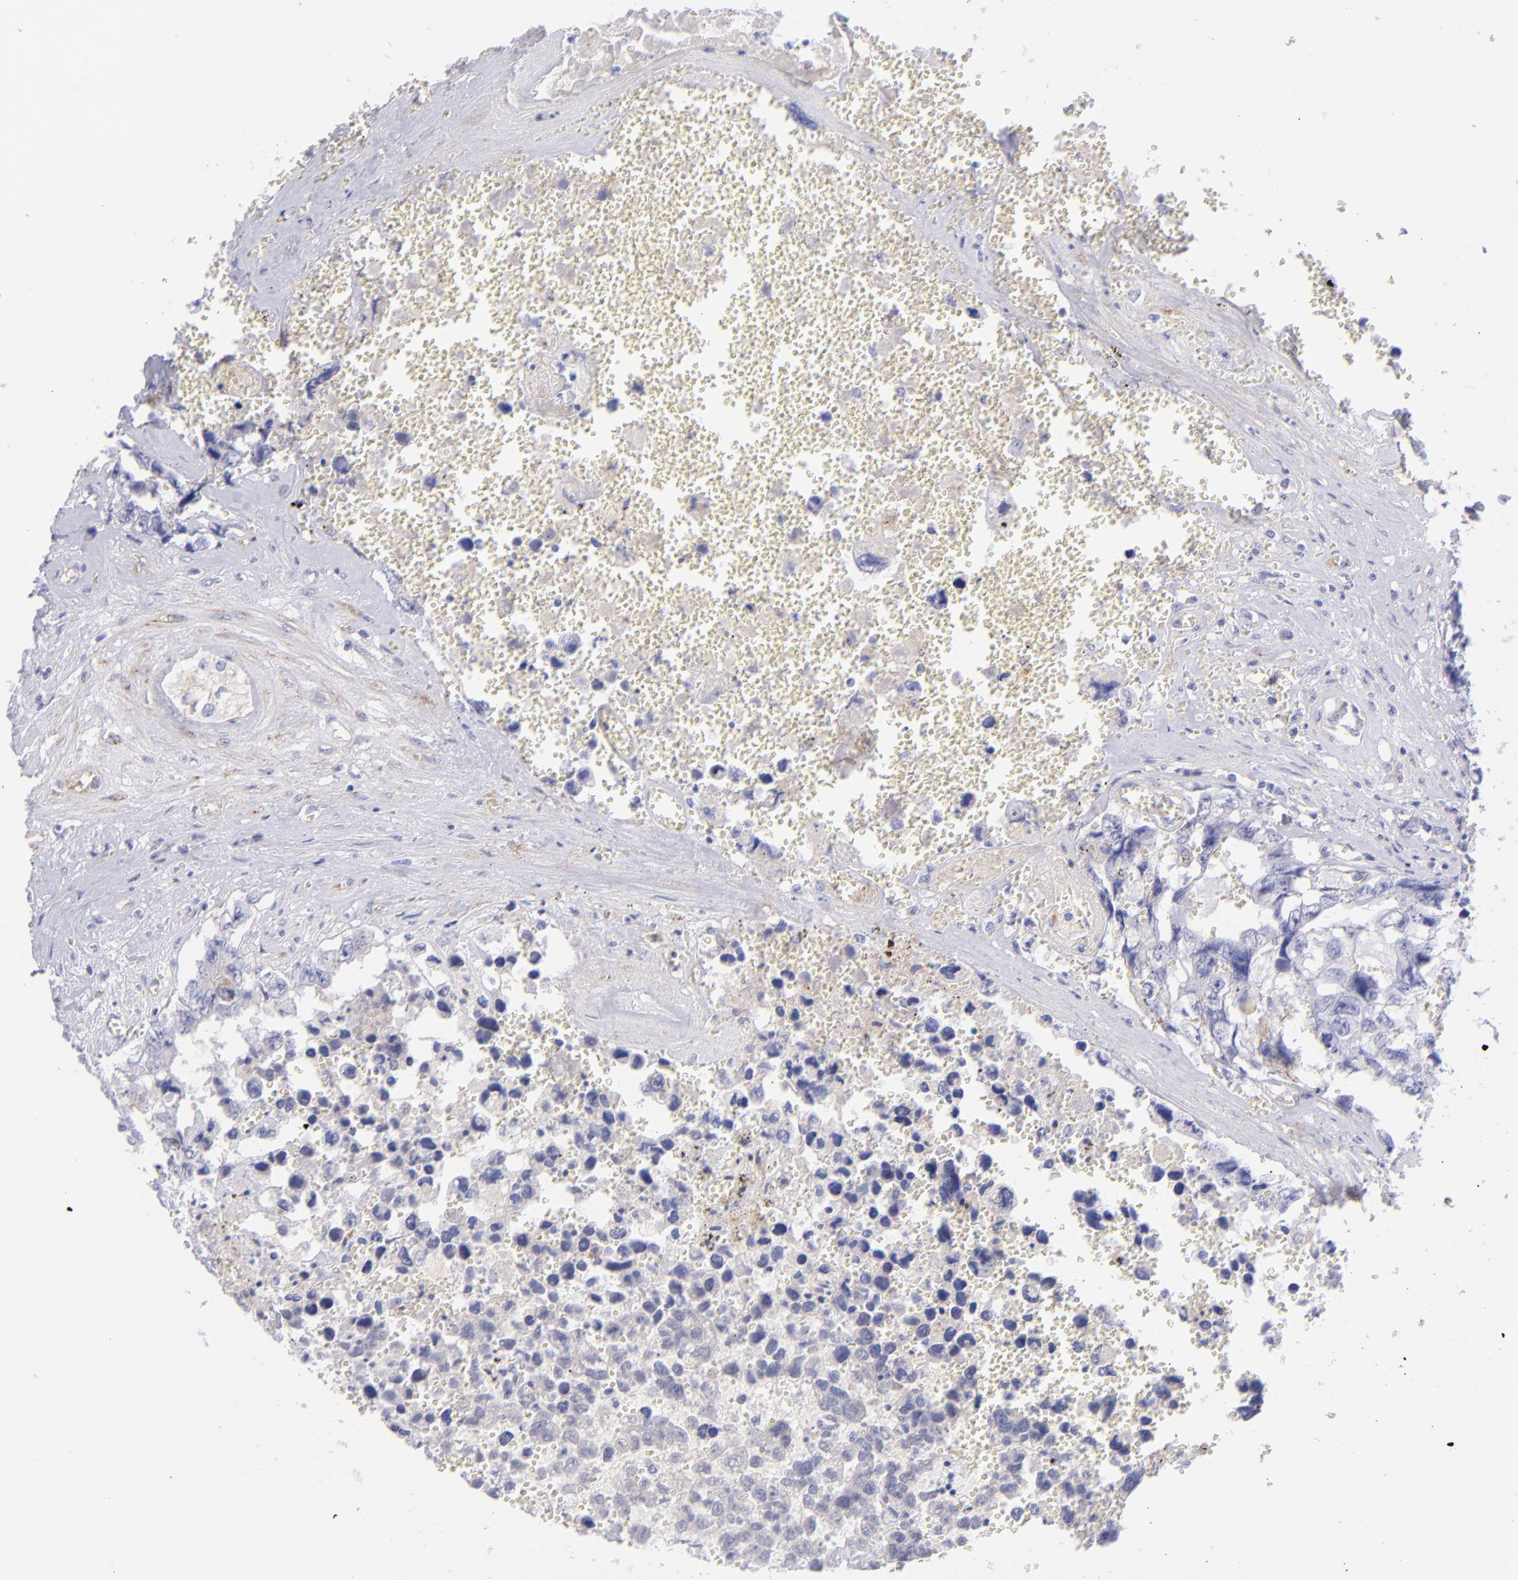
{"staining": {"intensity": "negative", "quantity": "none", "location": "none"}, "tissue": "testis cancer", "cell_type": "Tumor cells", "image_type": "cancer", "snomed": [{"axis": "morphology", "description": "Carcinoma, Embryonal, NOS"}, {"axis": "topography", "description": "Testis"}], "caption": "Tumor cells are negative for protein expression in human embryonal carcinoma (testis).", "gene": "CD81", "patient": {"sex": "male", "age": 31}}